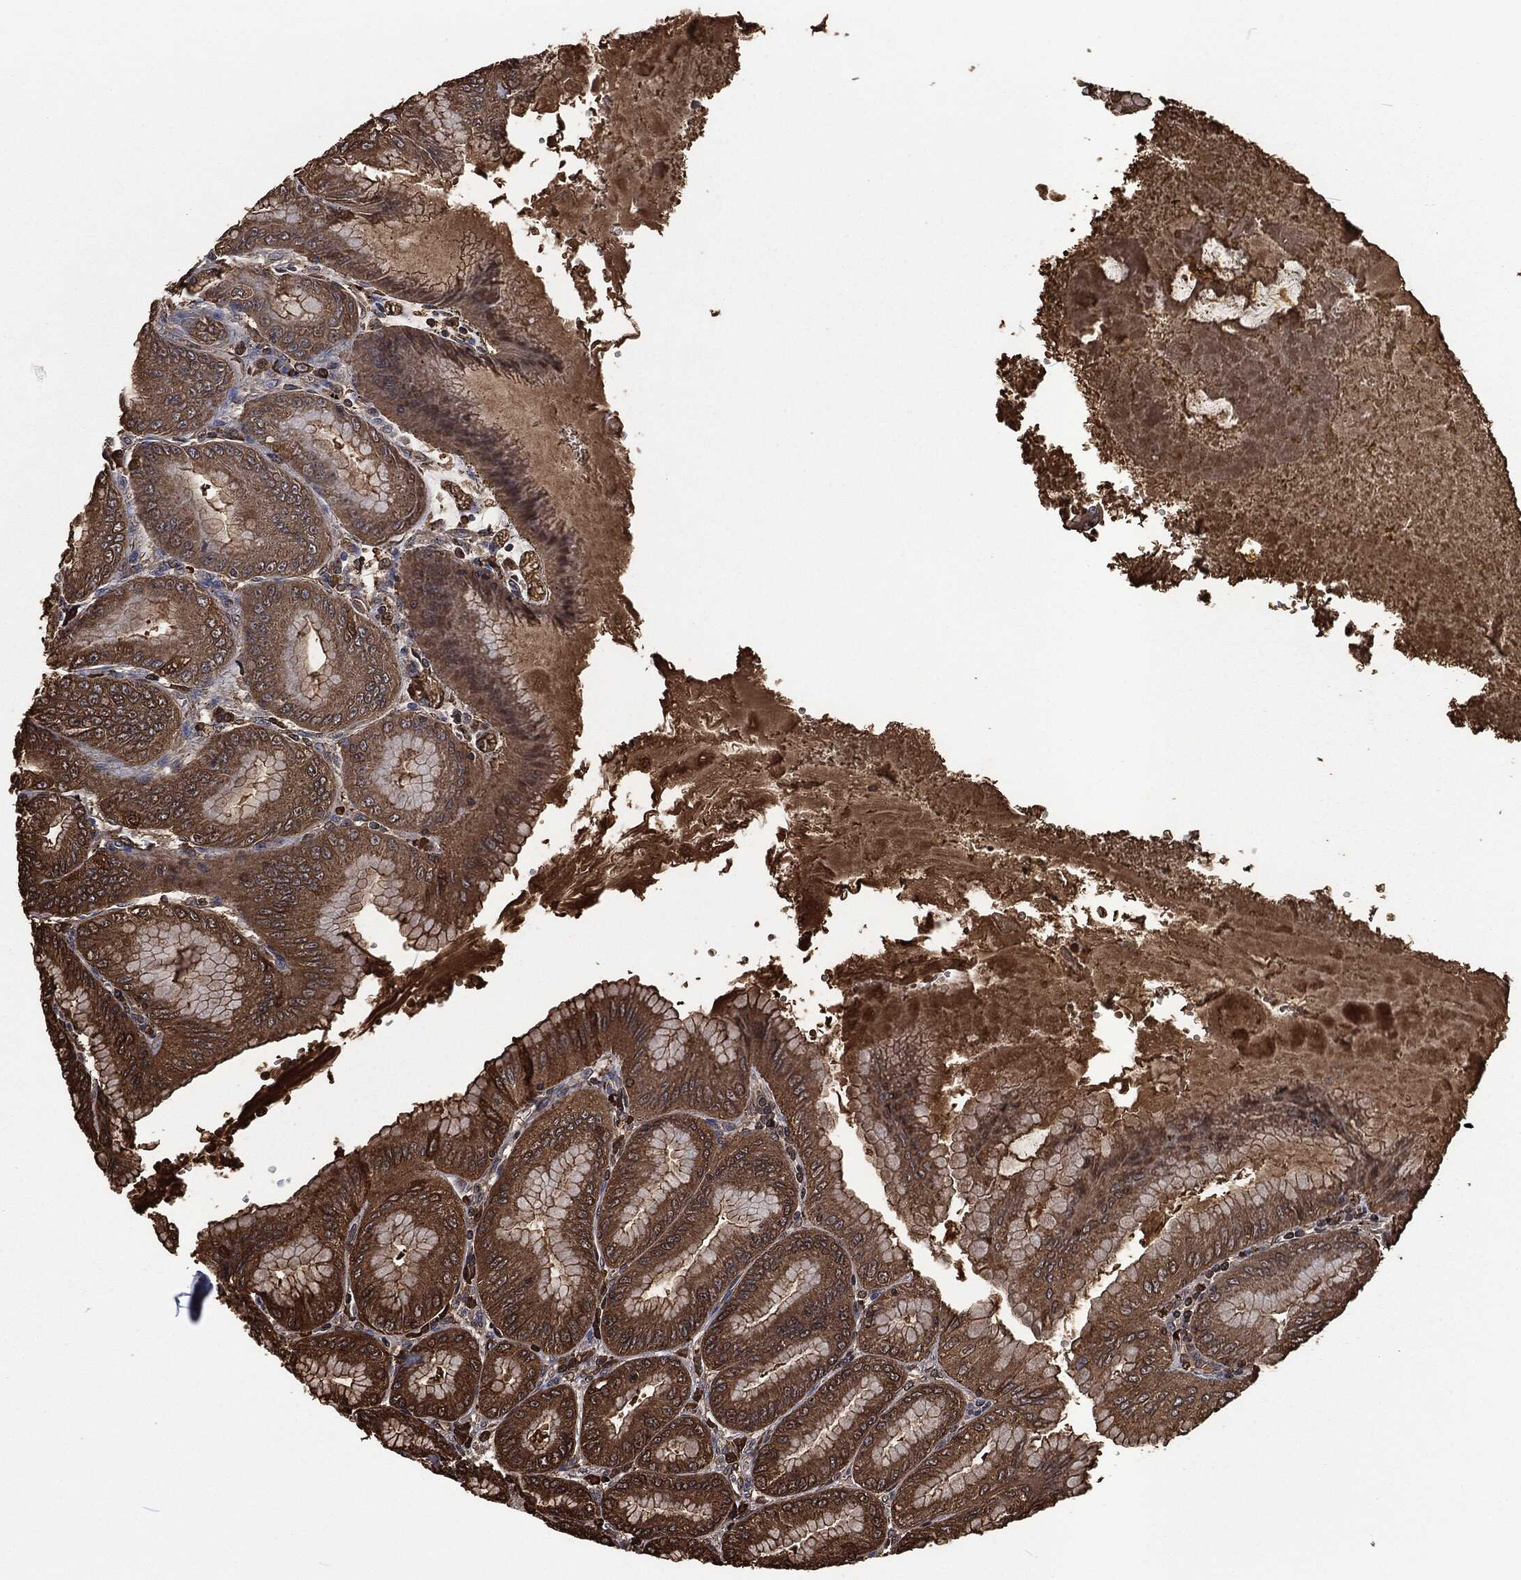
{"staining": {"intensity": "moderate", "quantity": ">75%", "location": "cytoplasmic/membranous"}, "tissue": "stomach", "cell_type": "Glandular cells", "image_type": "normal", "snomed": [{"axis": "morphology", "description": "Normal tissue, NOS"}, {"axis": "topography", "description": "Stomach"}], "caption": "Glandular cells show medium levels of moderate cytoplasmic/membranous positivity in about >75% of cells in unremarkable human stomach. (DAB (3,3'-diaminobenzidine) = brown stain, brightfield microscopy at high magnification).", "gene": "PRDX4", "patient": {"sex": "male", "age": 71}}